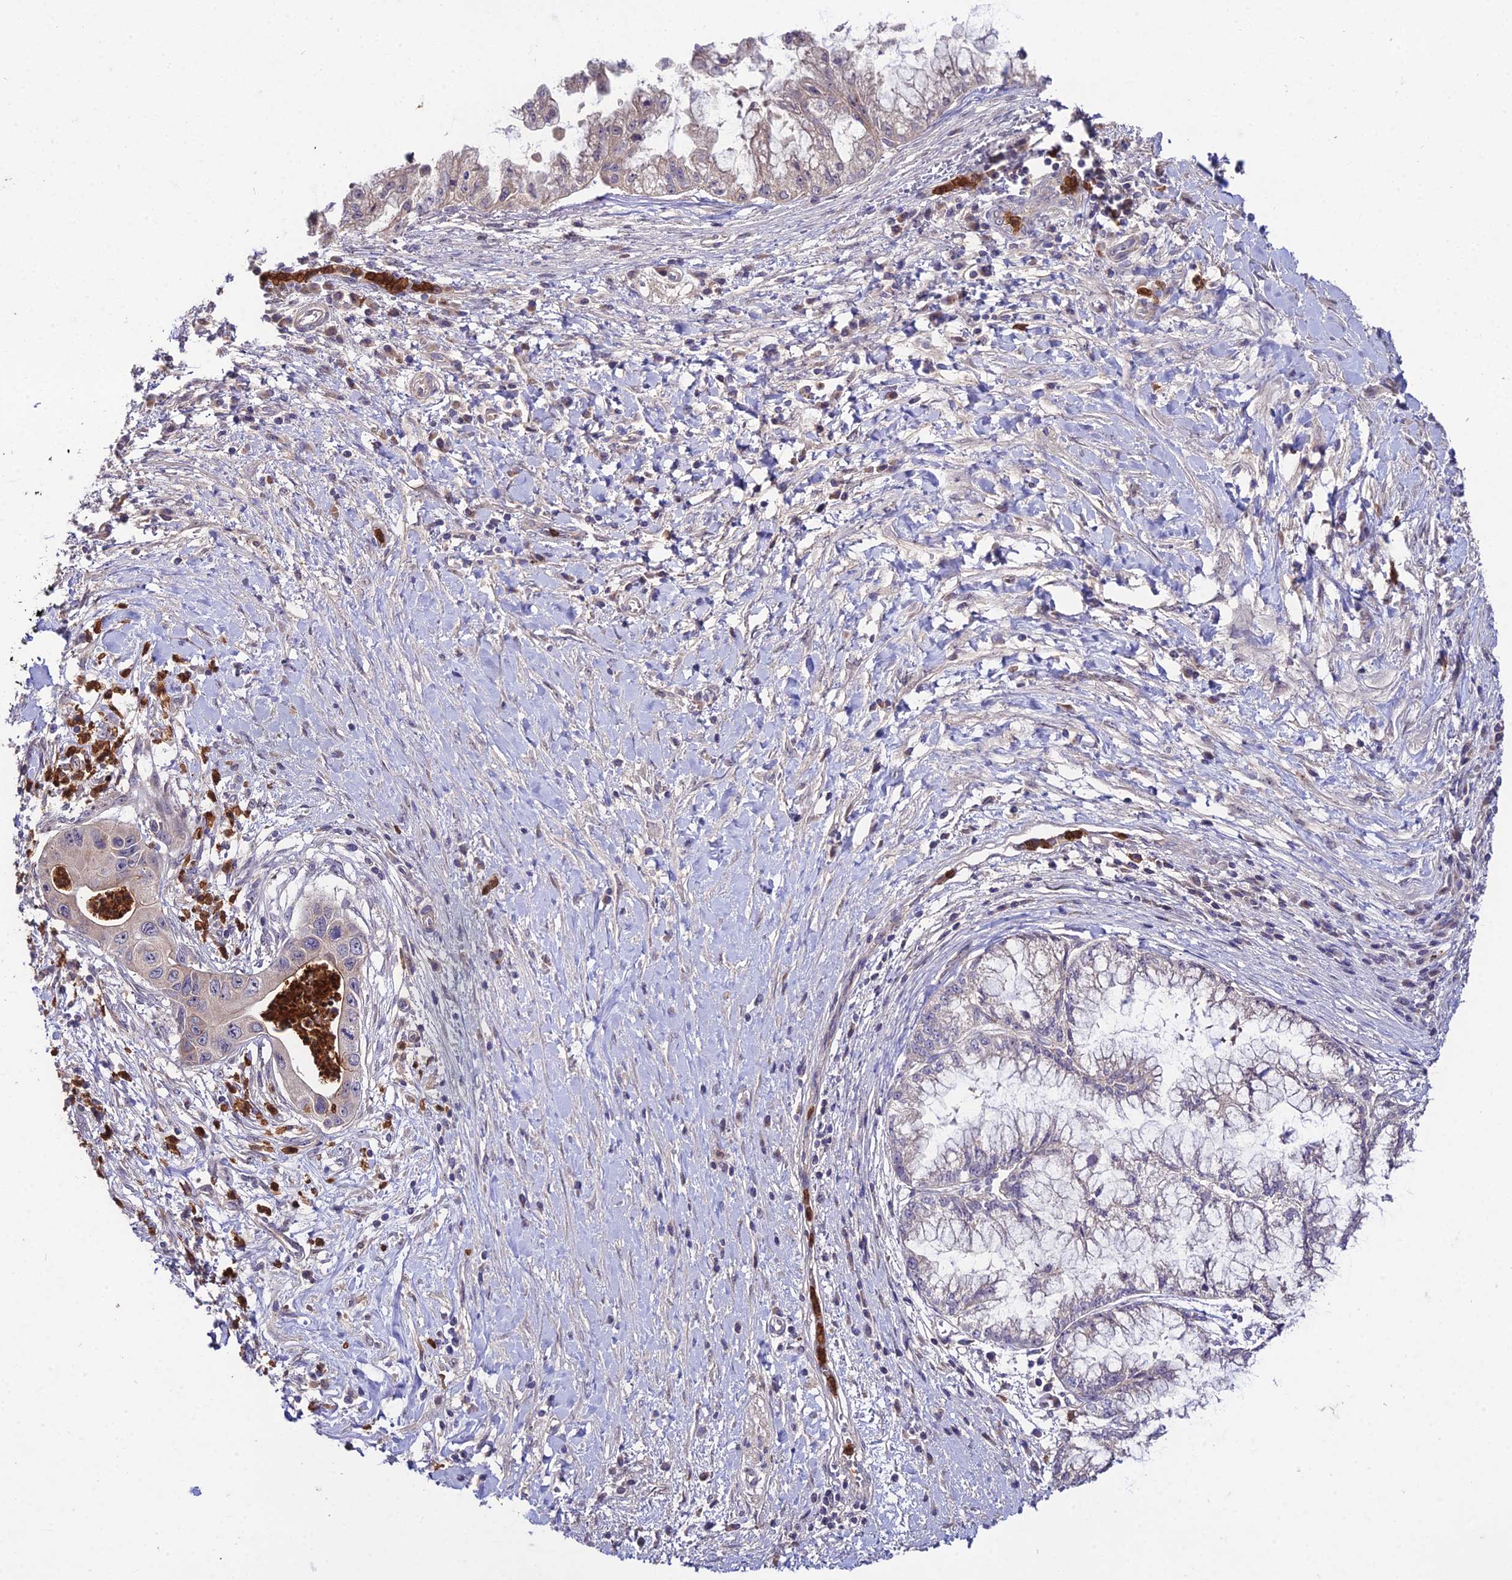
{"staining": {"intensity": "negative", "quantity": "none", "location": "none"}, "tissue": "pancreatic cancer", "cell_type": "Tumor cells", "image_type": "cancer", "snomed": [{"axis": "morphology", "description": "Adenocarcinoma, NOS"}, {"axis": "topography", "description": "Pancreas"}], "caption": "Tumor cells are negative for protein expression in human pancreatic cancer (adenocarcinoma).", "gene": "EID2", "patient": {"sex": "male", "age": 73}}